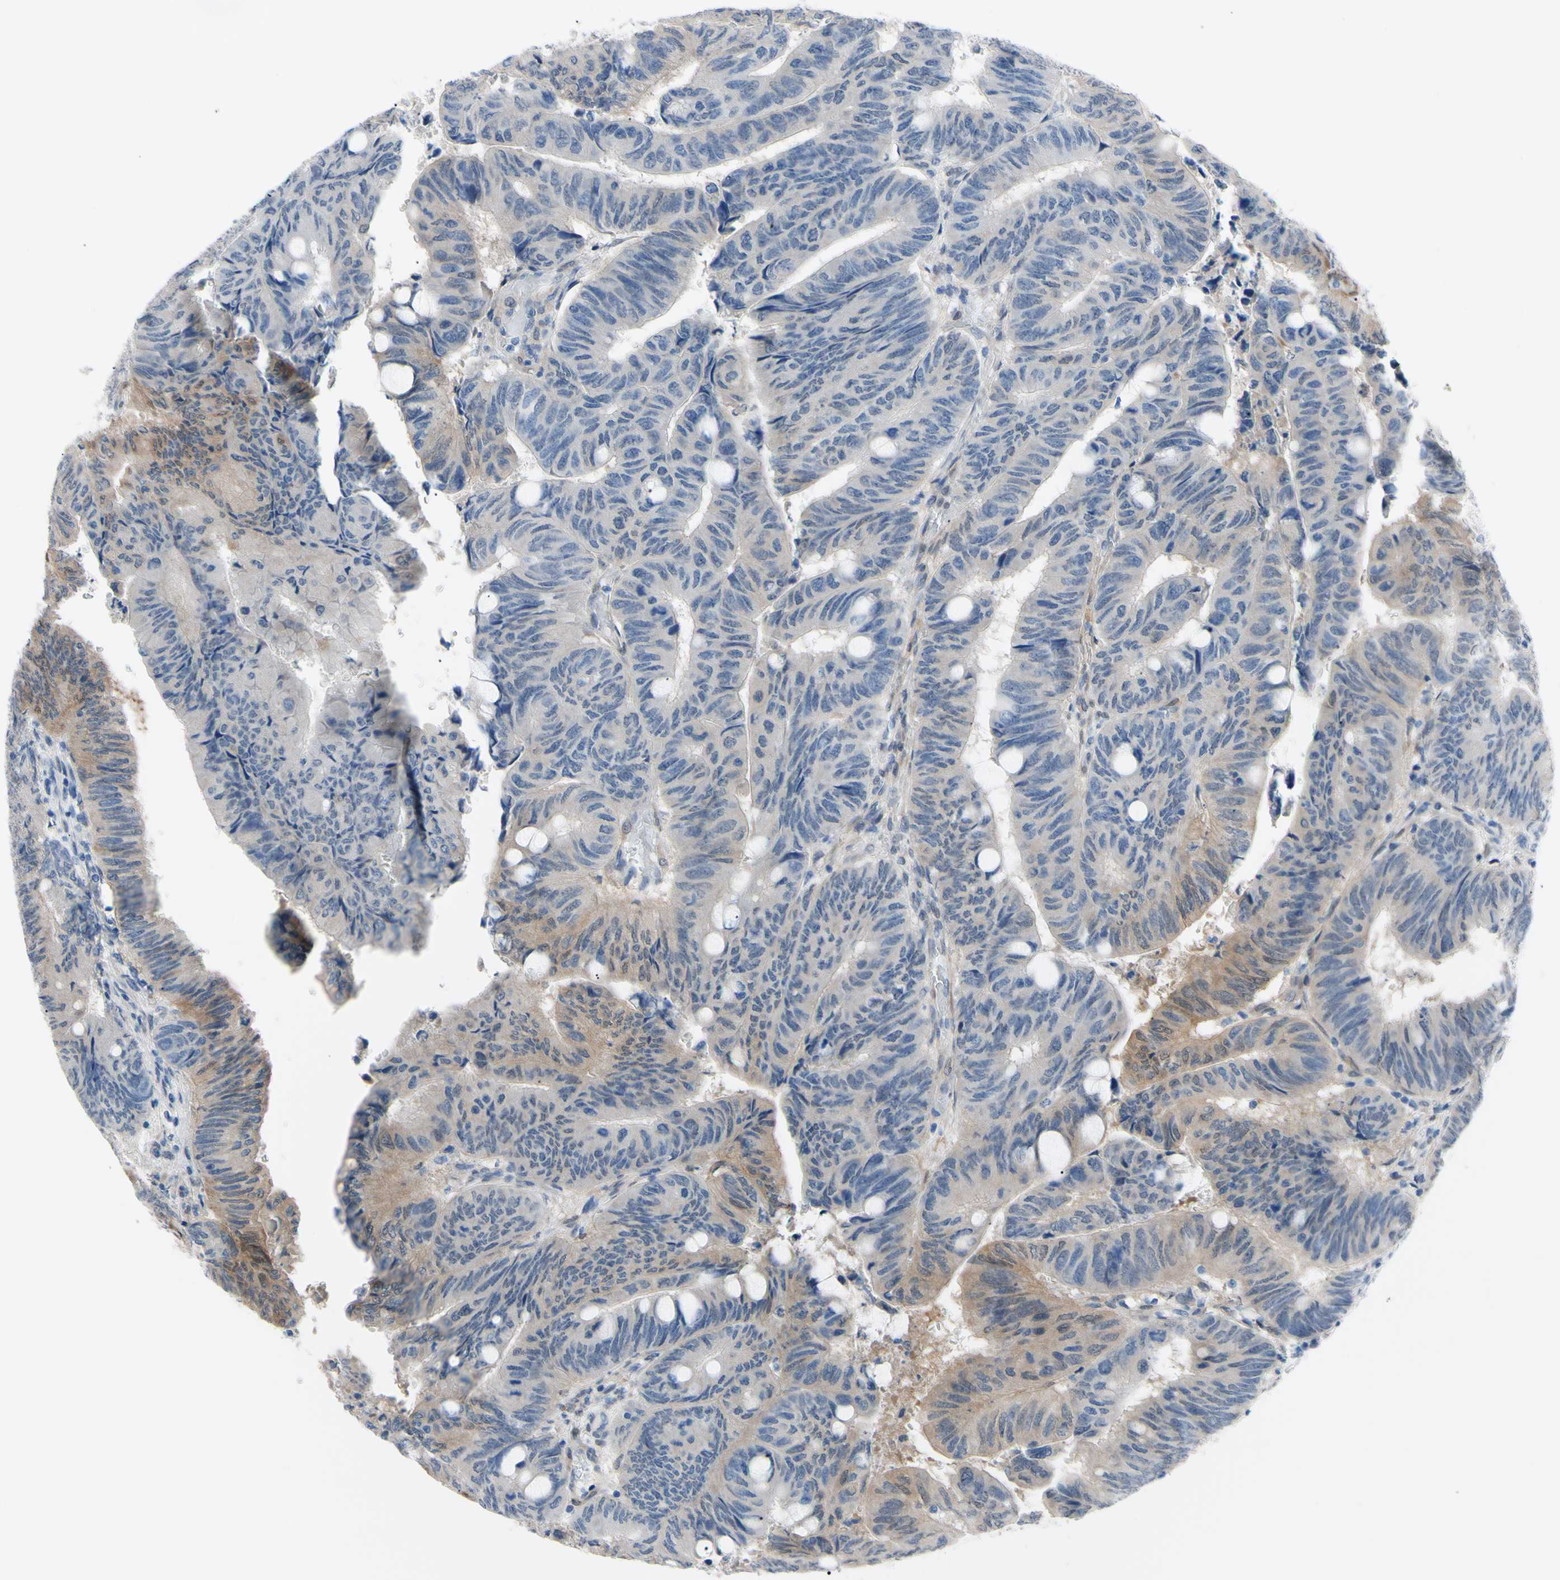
{"staining": {"intensity": "weak", "quantity": "25%-75%", "location": "cytoplasmic/membranous"}, "tissue": "colorectal cancer", "cell_type": "Tumor cells", "image_type": "cancer", "snomed": [{"axis": "morphology", "description": "Normal tissue, NOS"}, {"axis": "morphology", "description": "Adenocarcinoma, NOS"}, {"axis": "topography", "description": "Rectum"}, {"axis": "topography", "description": "Peripheral nerve tissue"}], "caption": "Immunohistochemistry image of adenocarcinoma (colorectal) stained for a protein (brown), which demonstrates low levels of weak cytoplasmic/membranous expression in approximately 25%-75% of tumor cells.", "gene": "NOL3", "patient": {"sex": "male", "age": 92}}